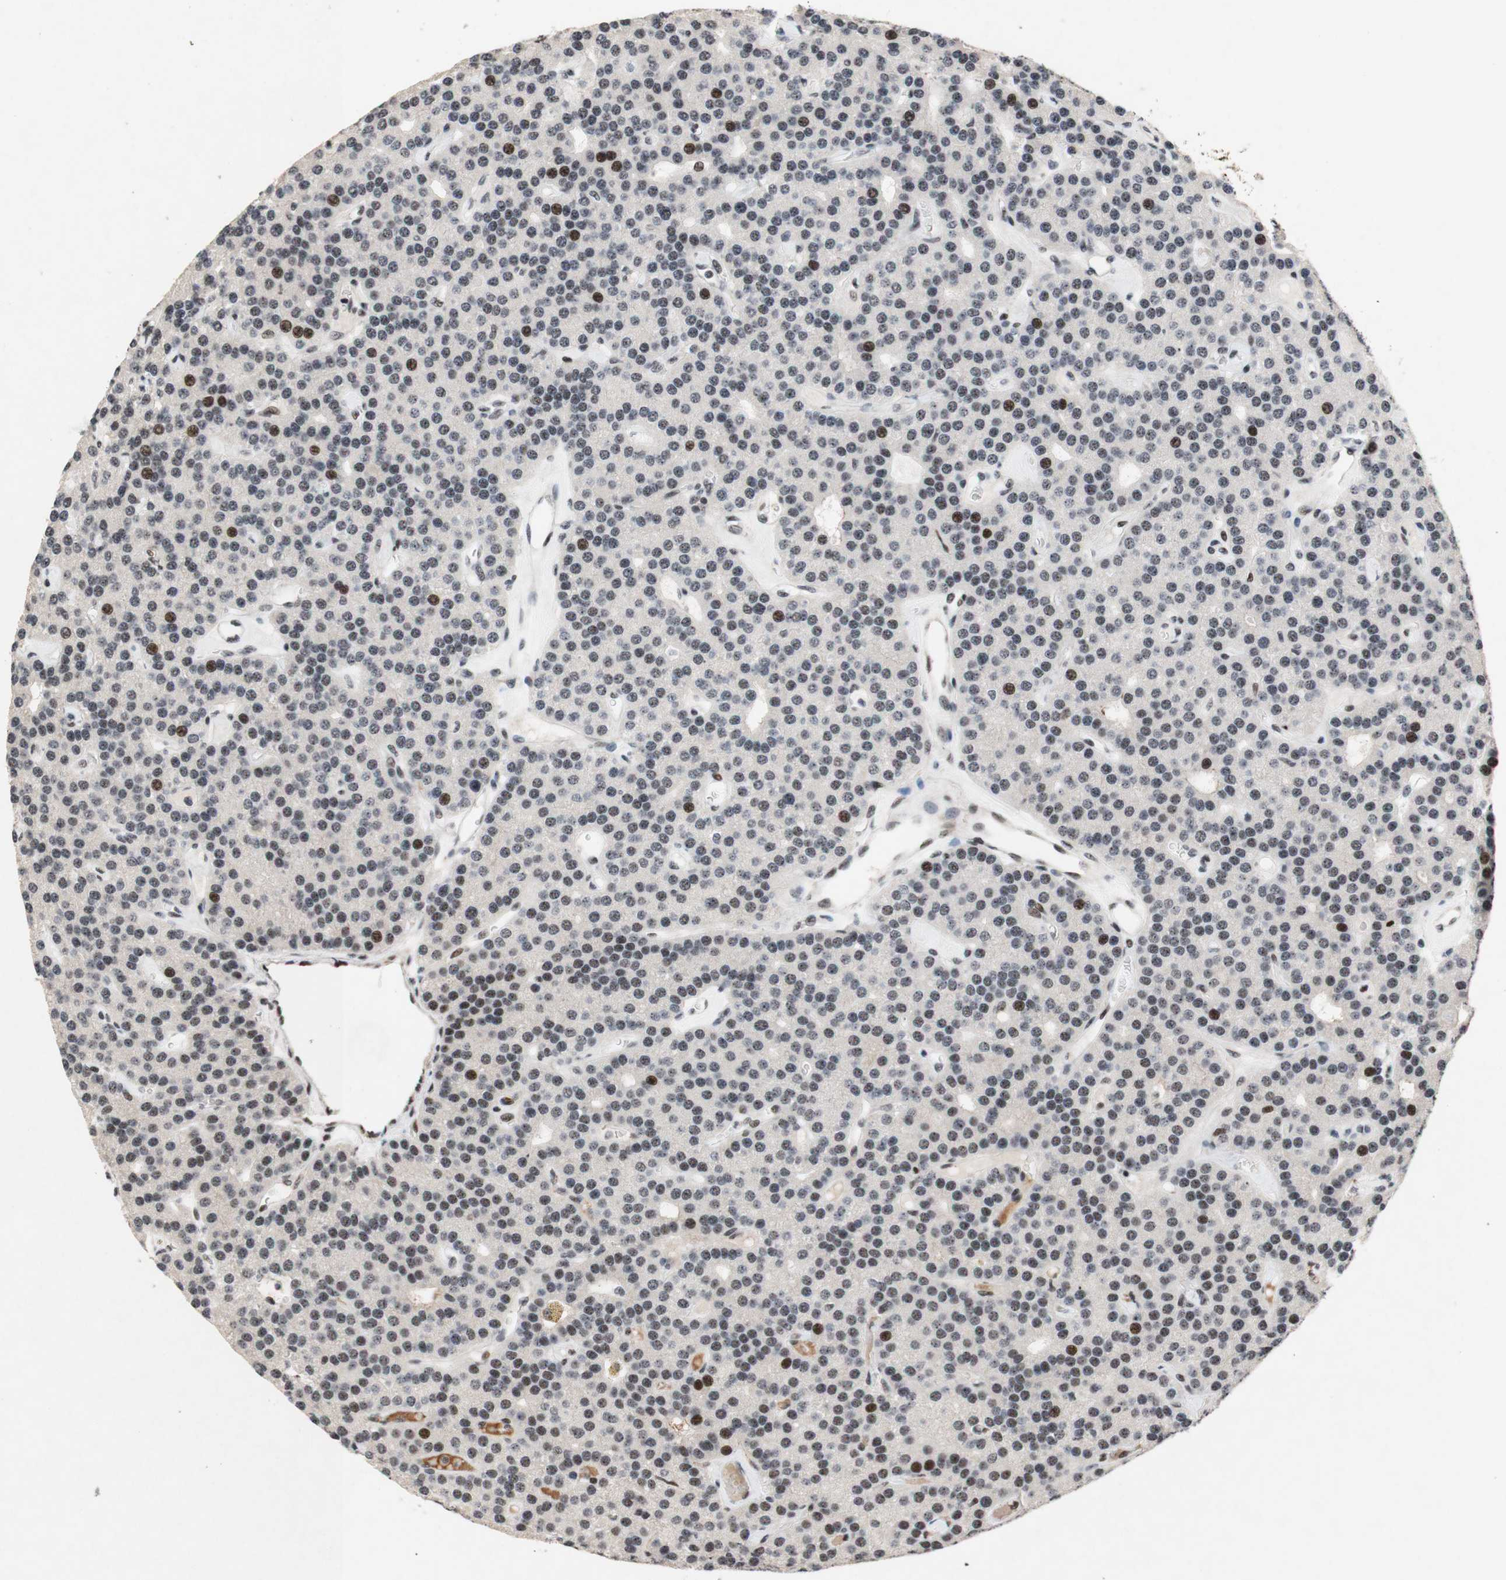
{"staining": {"intensity": "strong", "quantity": "25%-75%", "location": "cytoplasmic/membranous,nuclear"}, "tissue": "parathyroid gland", "cell_type": "Glandular cells", "image_type": "normal", "snomed": [{"axis": "morphology", "description": "Normal tissue, NOS"}, {"axis": "morphology", "description": "Adenoma, NOS"}, {"axis": "topography", "description": "Parathyroid gland"}], "caption": "Brown immunohistochemical staining in normal parathyroid gland displays strong cytoplasmic/membranous,nuclear expression in approximately 25%-75% of glandular cells.", "gene": "TLE1", "patient": {"sex": "female", "age": 86}}